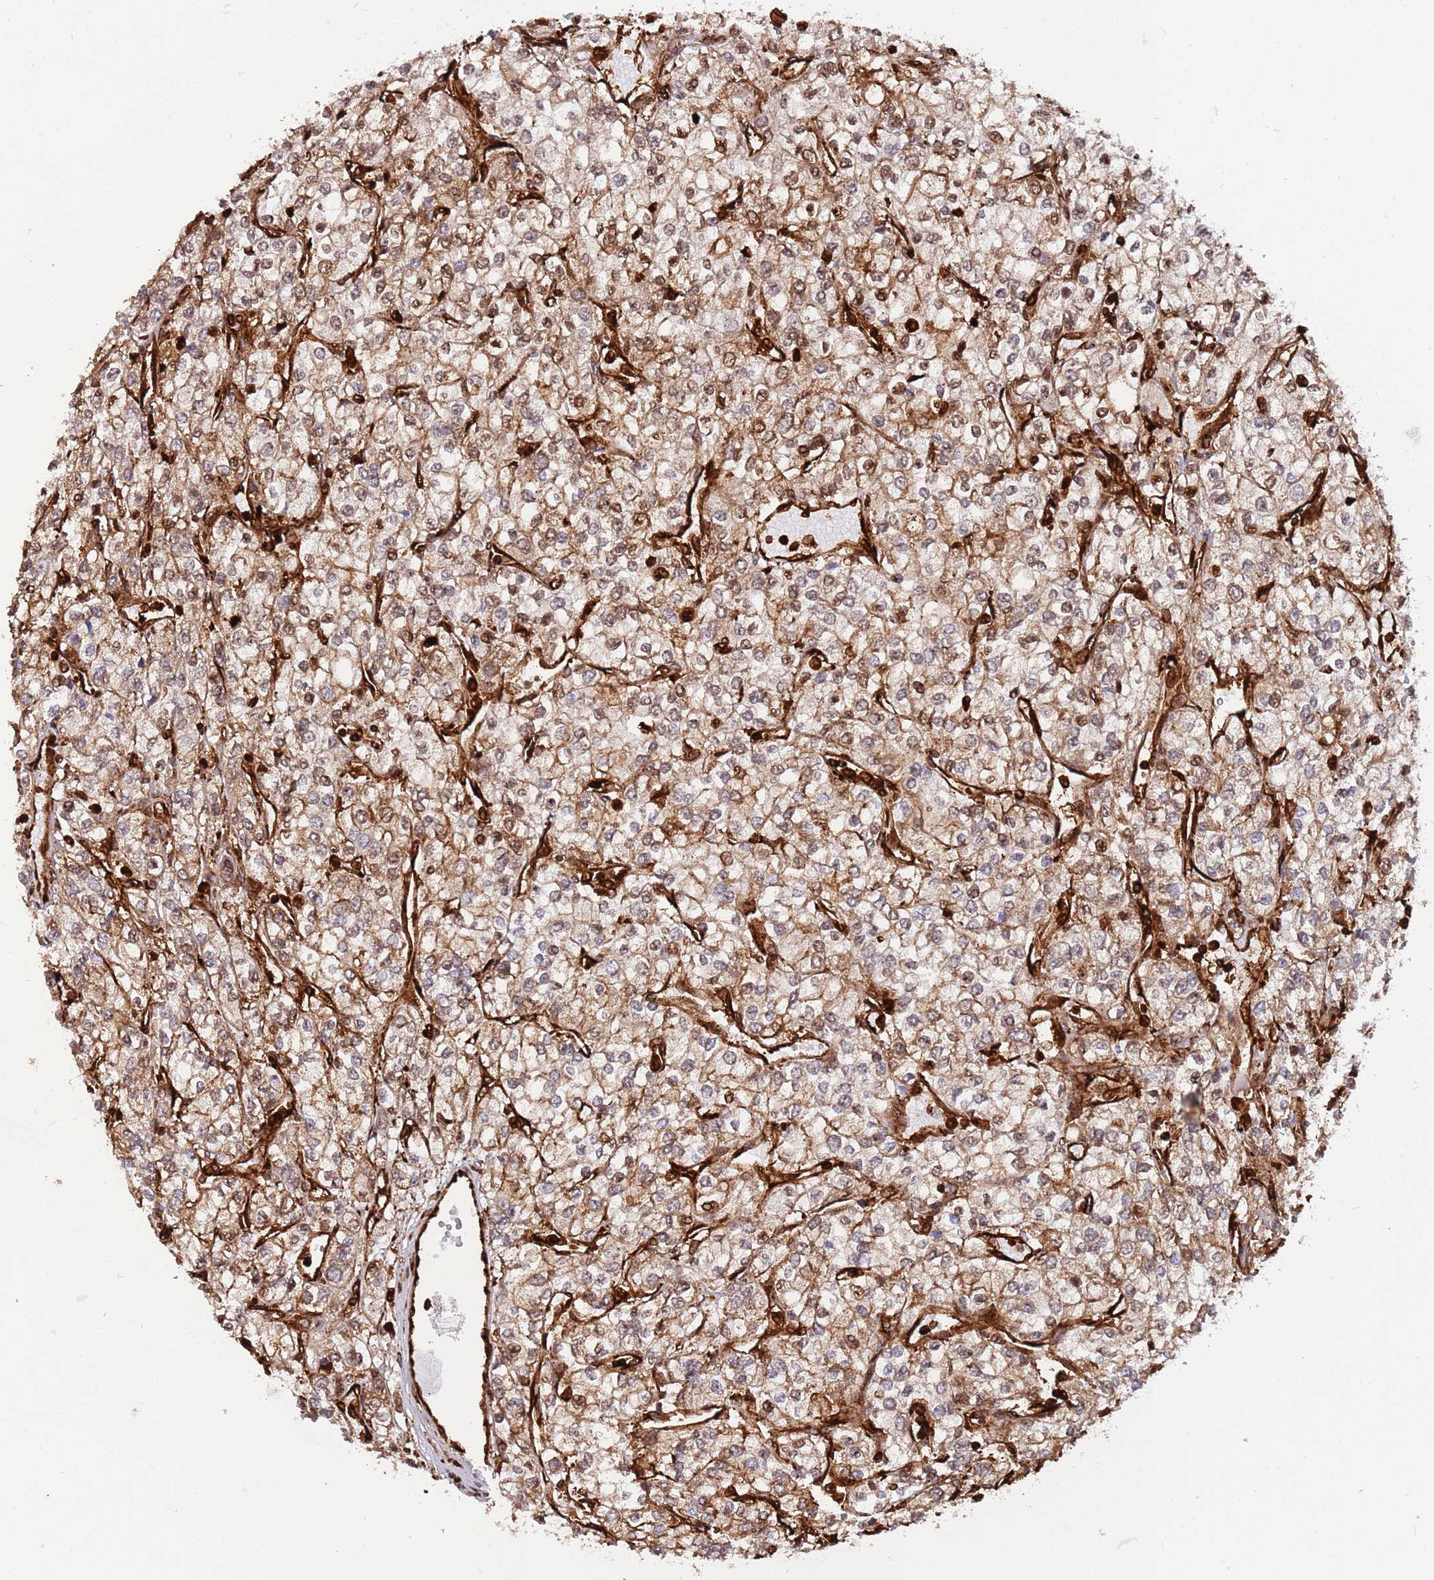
{"staining": {"intensity": "moderate", "quantity": ">75%", "location": "cytoplasmic/membranous"}, "tissue": "renal cancer", "cell_type": "Tumor cells", "image_type": "cancer", "snomed": [{"axis": "morphology", "description": "Adenocarcinoma, NOS"}, {"axis": "topography", "description": "Kidney"}], "caption": "Immunohistochemical staining of human renal adenocarcinoma displays moderate cytoplasmic/membranous protein expression in approximately >75% of tumor cells.", "gene": "KBTBD7", "patient": {"sex": "male", "age": 80}}